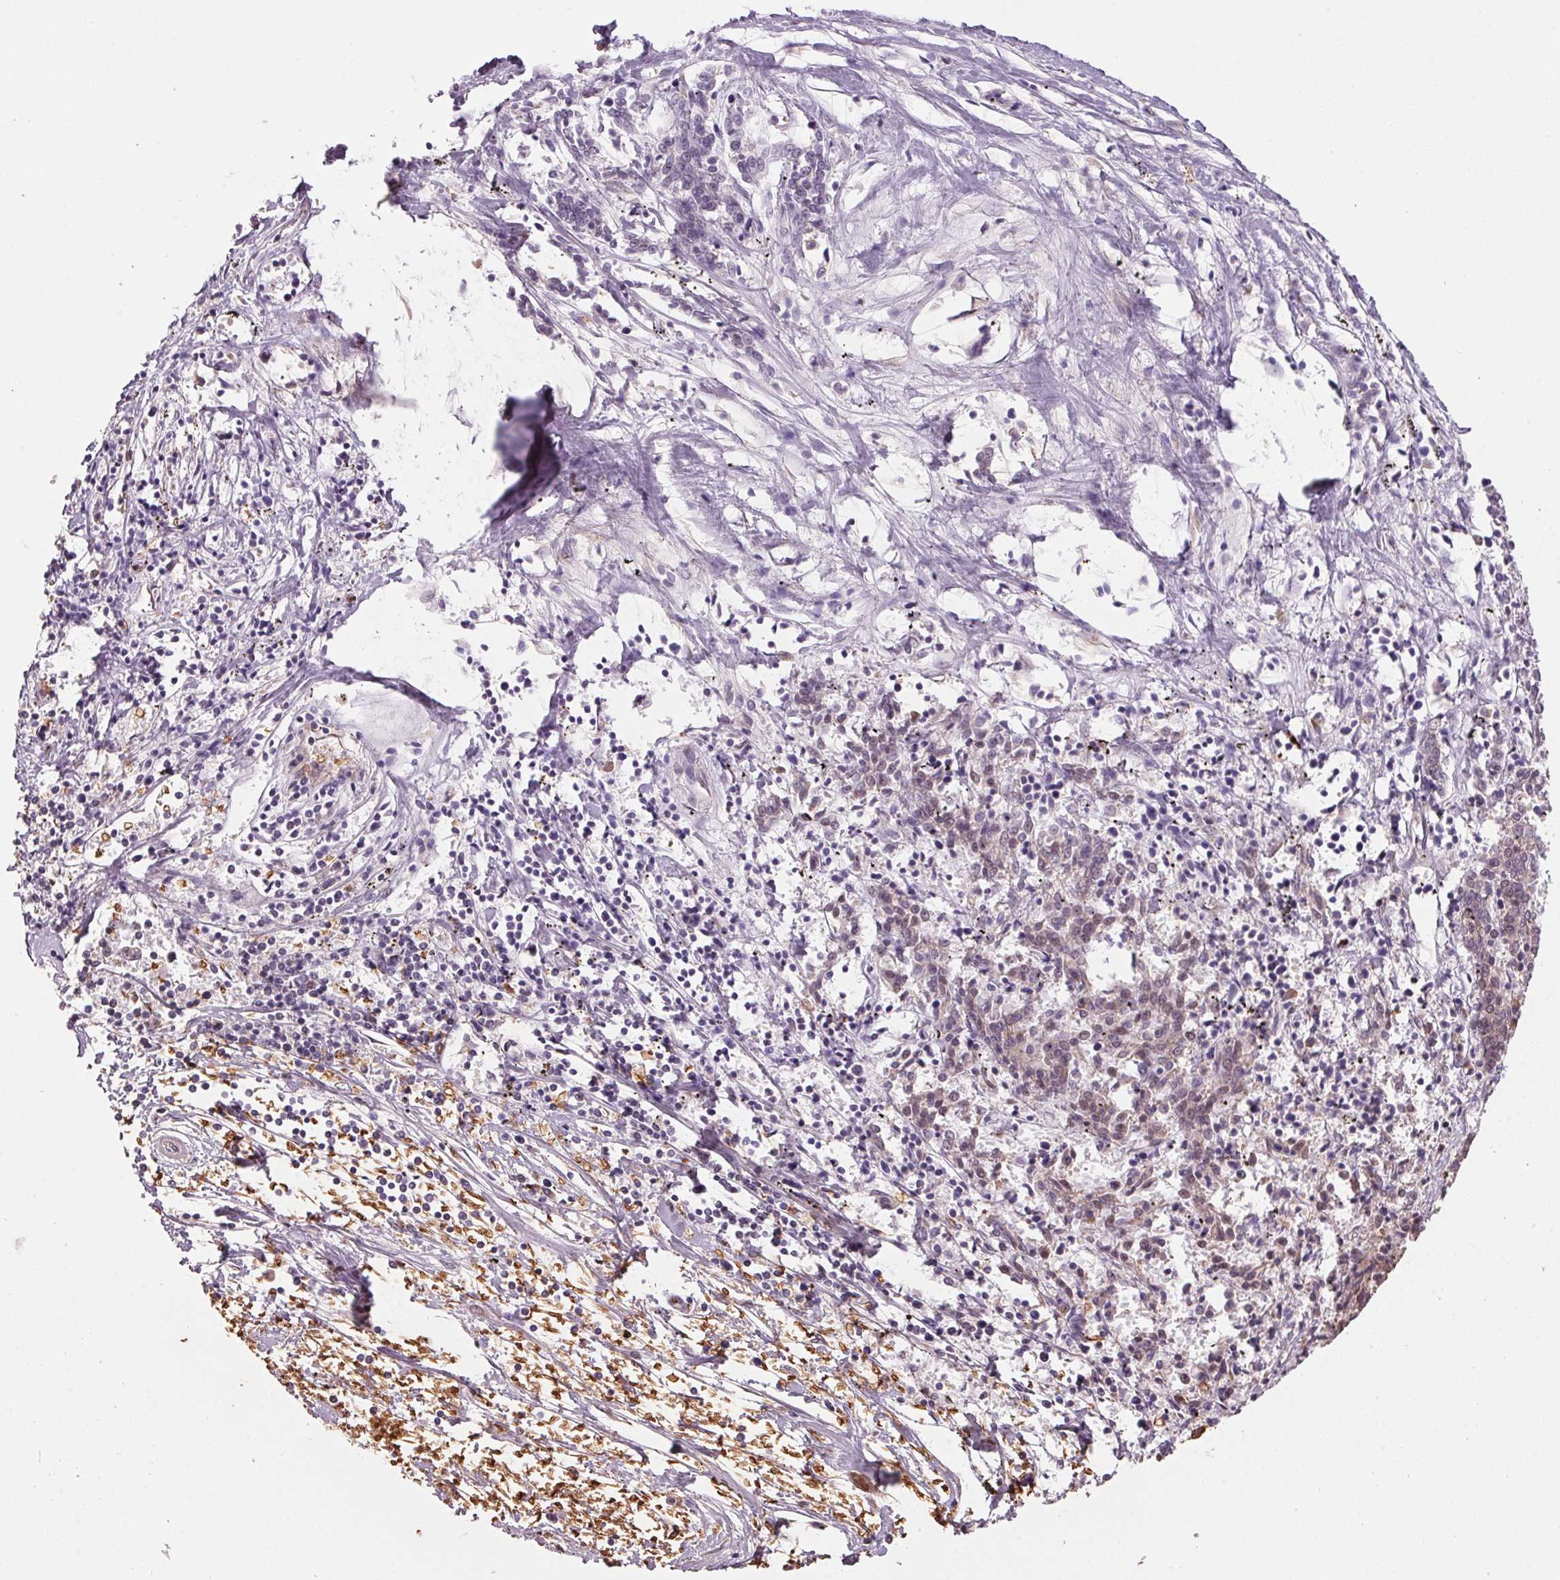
{"staining": {"intensity": "negative", "quantity": "none", "location": "none"}, "tissue": "melanoma", "cell_type": "Tumor cells", "image_type": "cancer", "snomed": [{"axis": "morphology", "description": "Malignant melanoma, NOS"}, {"axis": "topography", "description": "Skin"}], "caption": "High power microscopy micrograph of an immunohistochemistry image of malignant melanoma, revealing no significant positivity in tumor cells.", "gene": "HBQ1", "patient": {"sex": "female", "age": 72}}